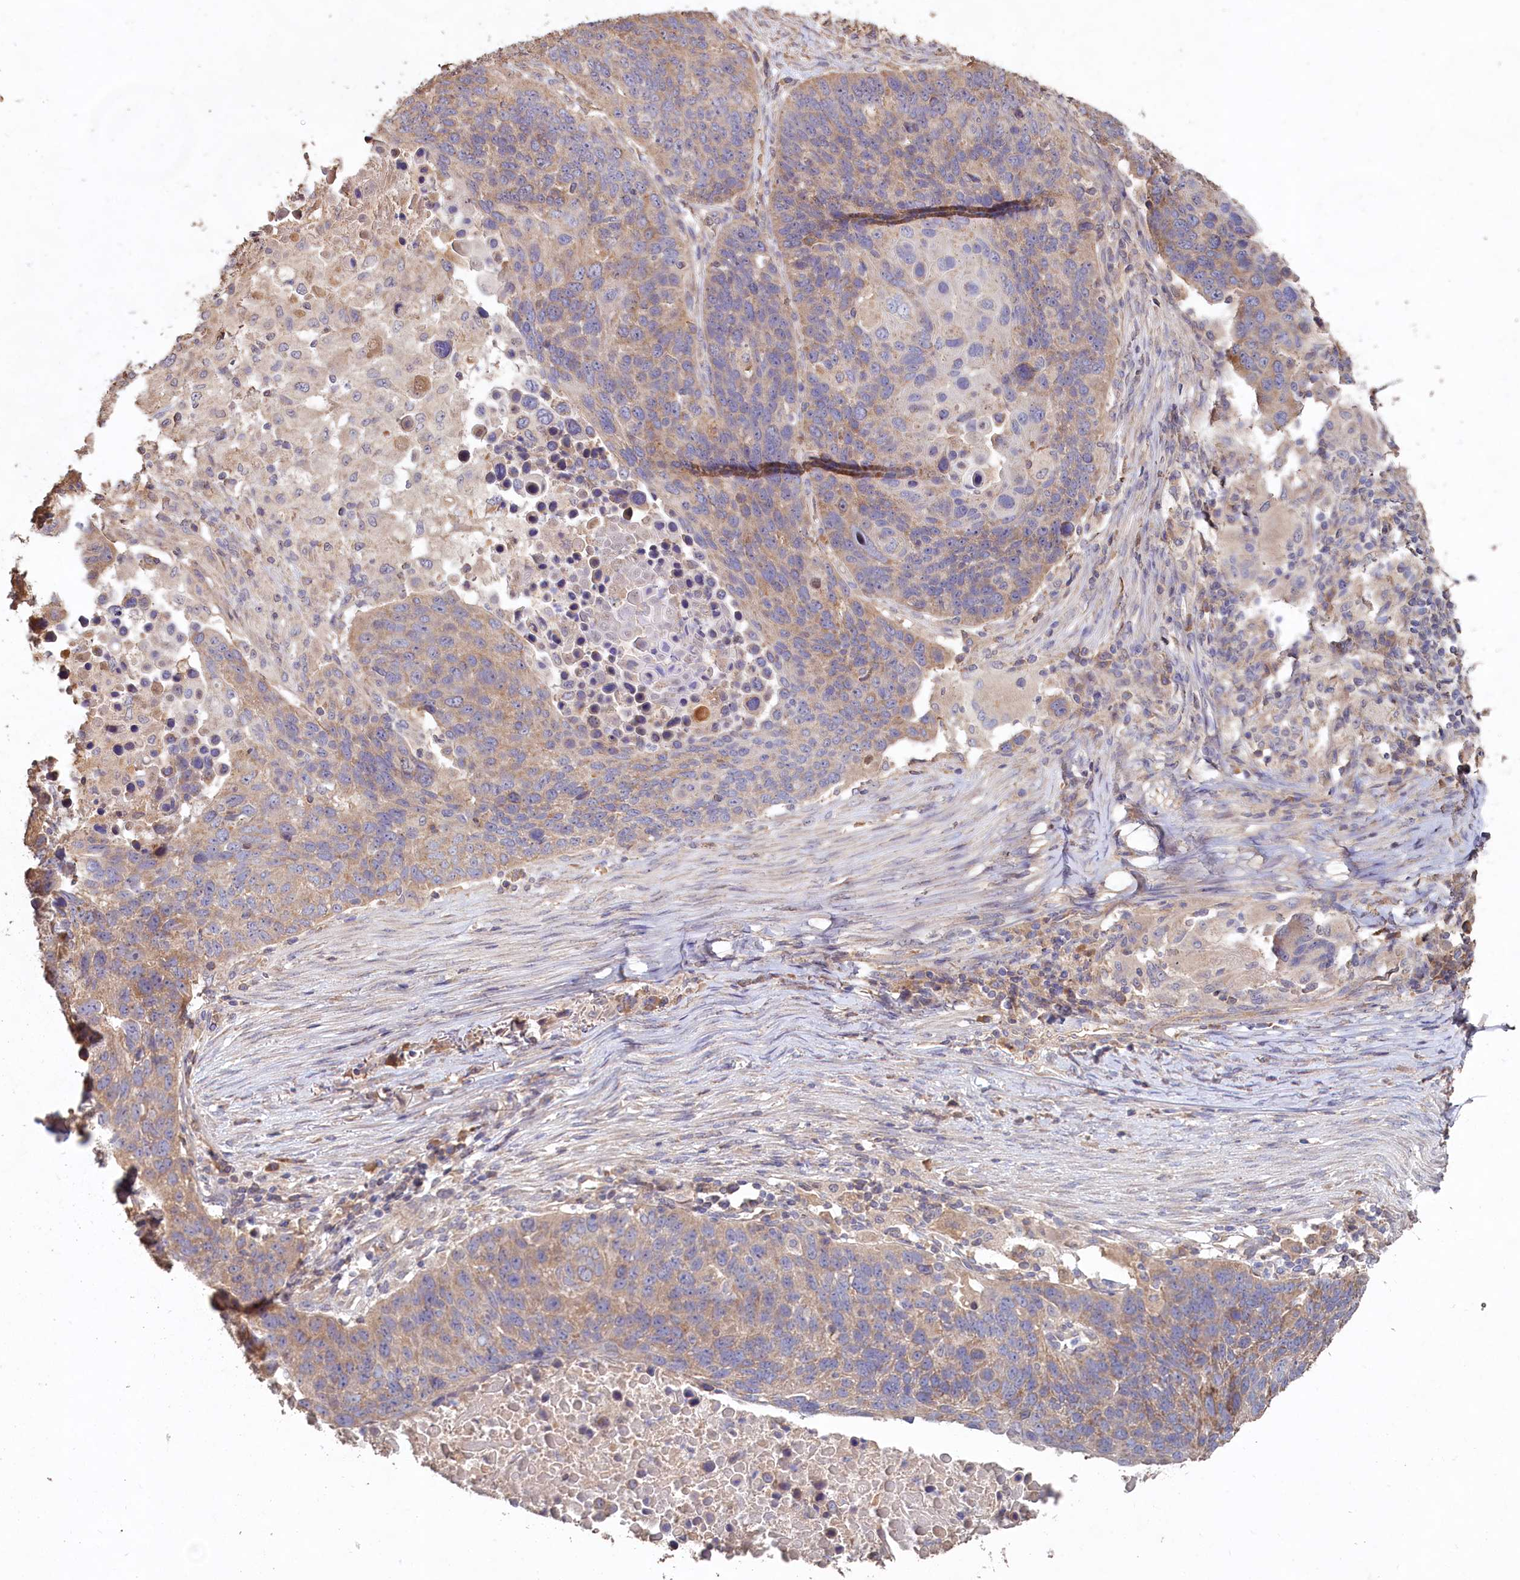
{"staining": {"intensity": "weak", "quantity": "25%-75%", "location": "cytoplasmic/membranous"}, "tissue": "lung cancer", "cell_type": "Tumor cells", "image_type": "cancer", "snomed": [{"axis": "morphology", "description": "Normal tissue, NOS"}, {"axis": "morphology", "description": "Squamous cell carcinoma, NOS"}, {"axis": "topography", "description": "Lymph node"}, {"axis": "topography", "description": "Lung"}], "caption": "This is an image of IHC staining of lung cancer, which shows weak positivity in the cytoplasmic/membranous of tumor cells.", "gene": "FUNDC1", "patient": {"sex": "male", "age": 66}}